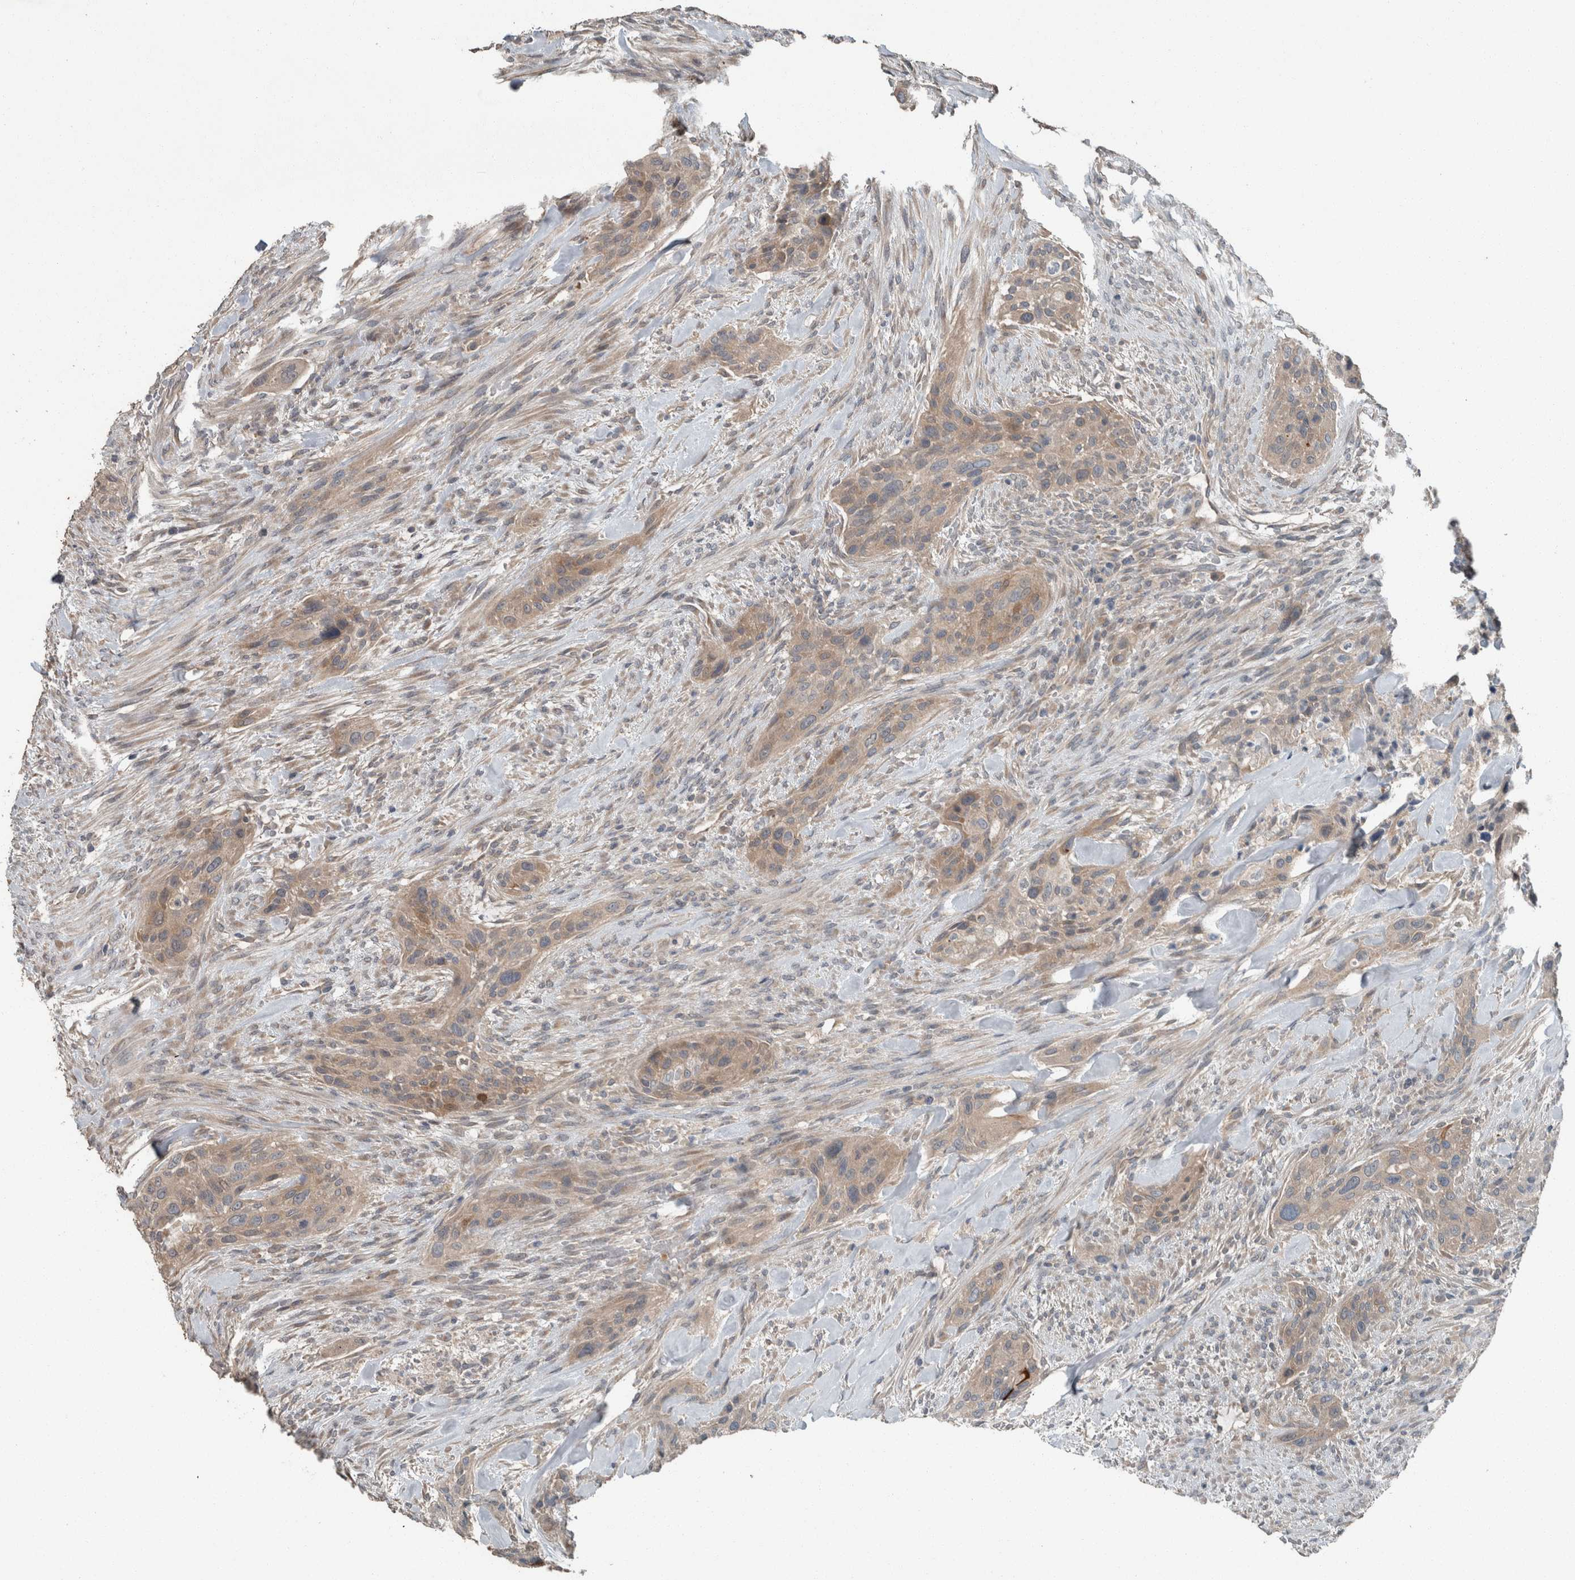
{"staining": {"intensity": "weak", "quantity": "25%-75%", "location": "cytoplasmic/membranous"}, "tissue": "urothelial cancer", "cell_type": "Tumor cells", "image_type": "cancer", "snomed": [{"axis": "morphology", "description": "Urothelial carcinoma, High grade"}, {"axis": "topography", "description": "Urinary bladder"}], "caption": "The image reveals staining of urothelial cancer, revealing weak cytoplasmic/membranous protein expression (brown color) within tumor cells.", "gene": "KNTC1", "patient": {"sex": "male", "age": 35}}